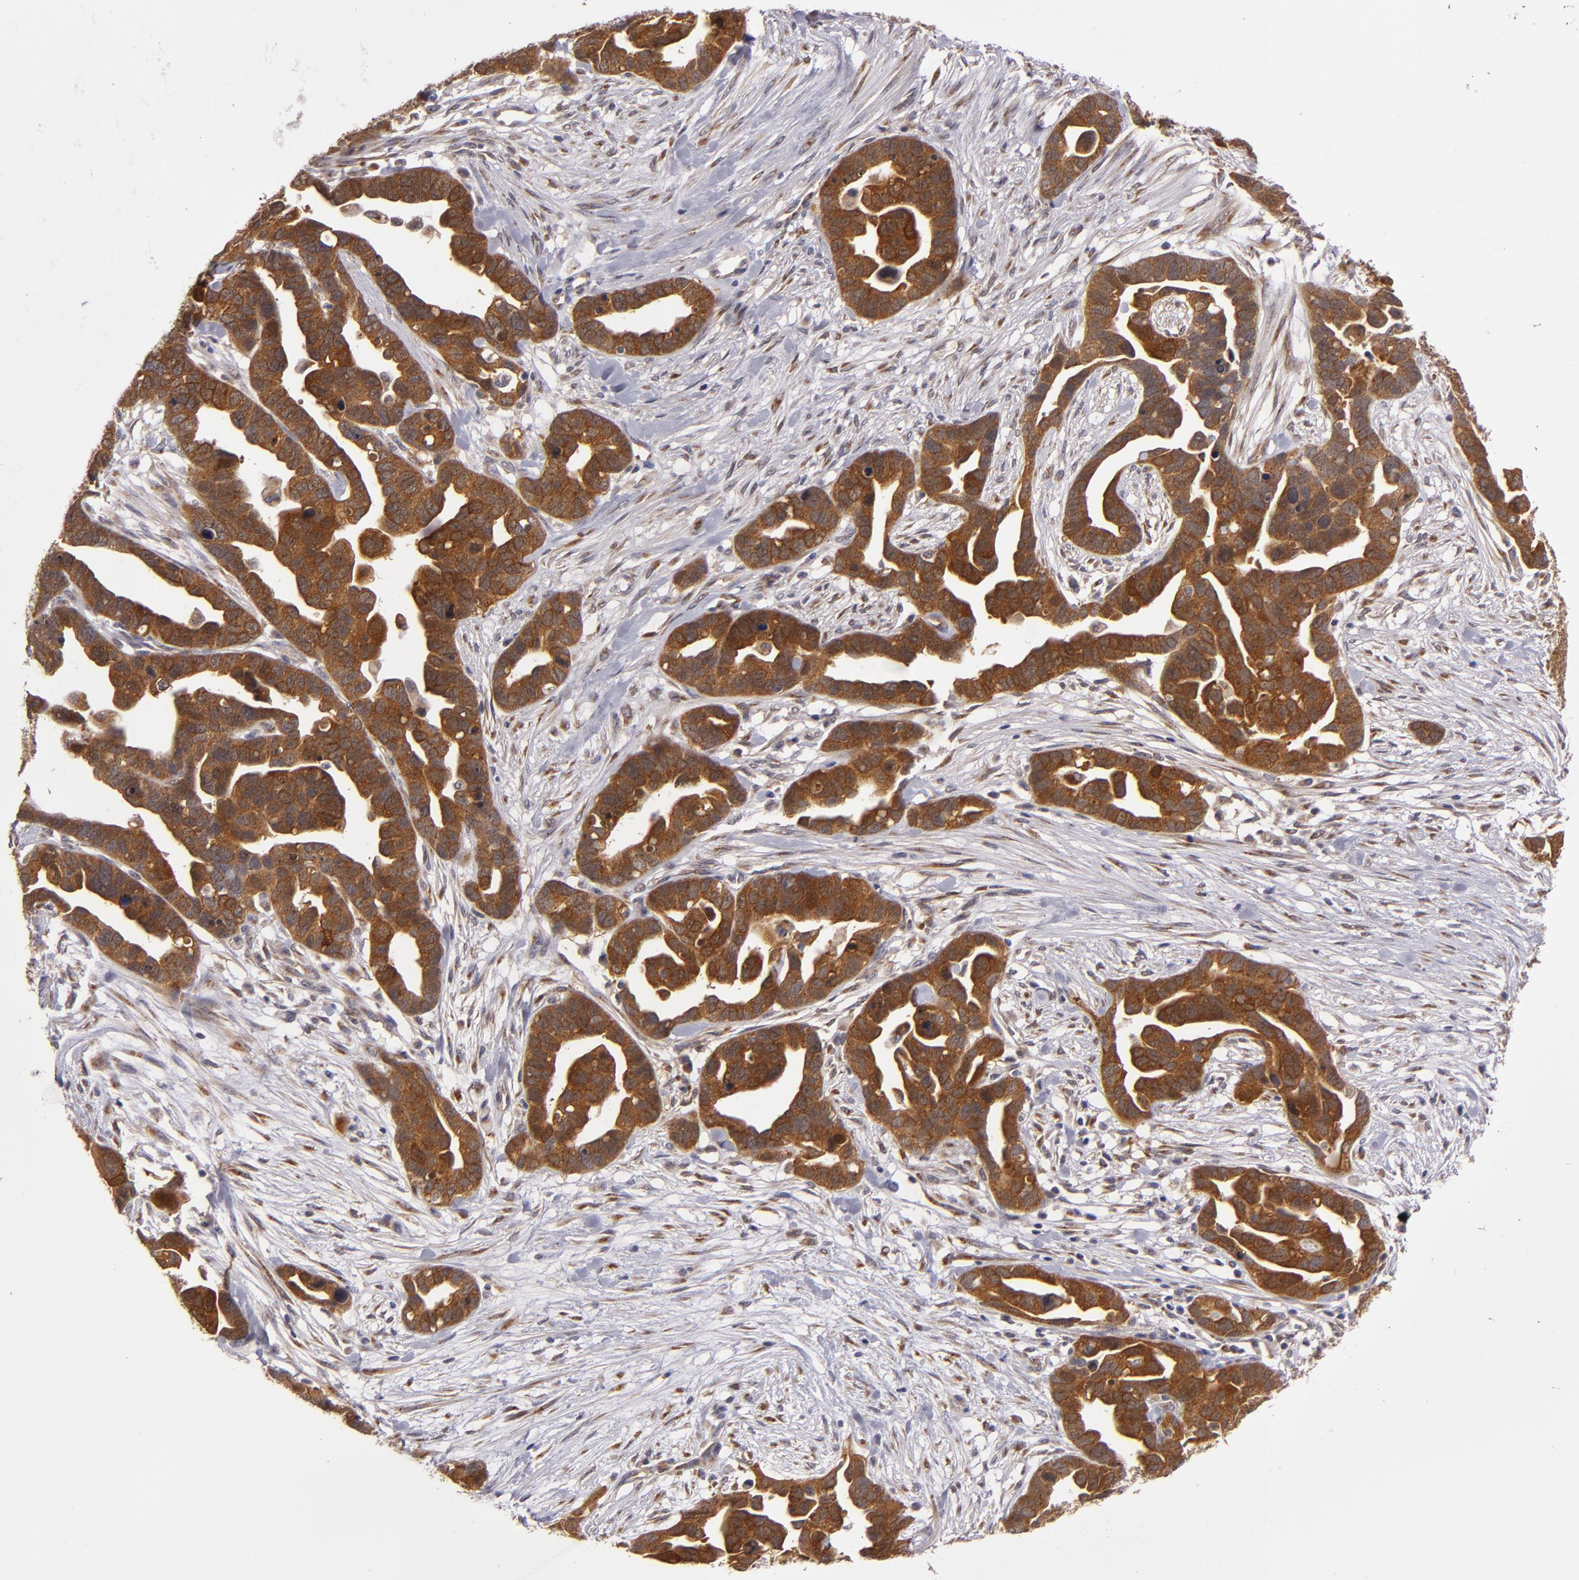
{"staining": {"intensity": "strong", "quantity": ">75%", "location": "cytoplasmic/membranous"}, "tissue": "ovarian cancer", "cell_type": "Tumor cells", "image_type": "cancer", "snomed": [{"axis": "morphology", "description": "Cystadenocarcinoma, serous, NOS"}, {"axis": "topography", "description": "Ovary"}], "caption": "Serous cystadenocarcinoma (ovarian) tissue displays strong cytoplasmic/membranous staining in about >75% of tumor cells, visualized by immunohistochemistry.", "gene": "SH2D4A", "patient": {"sex": "female", "age": 54}}